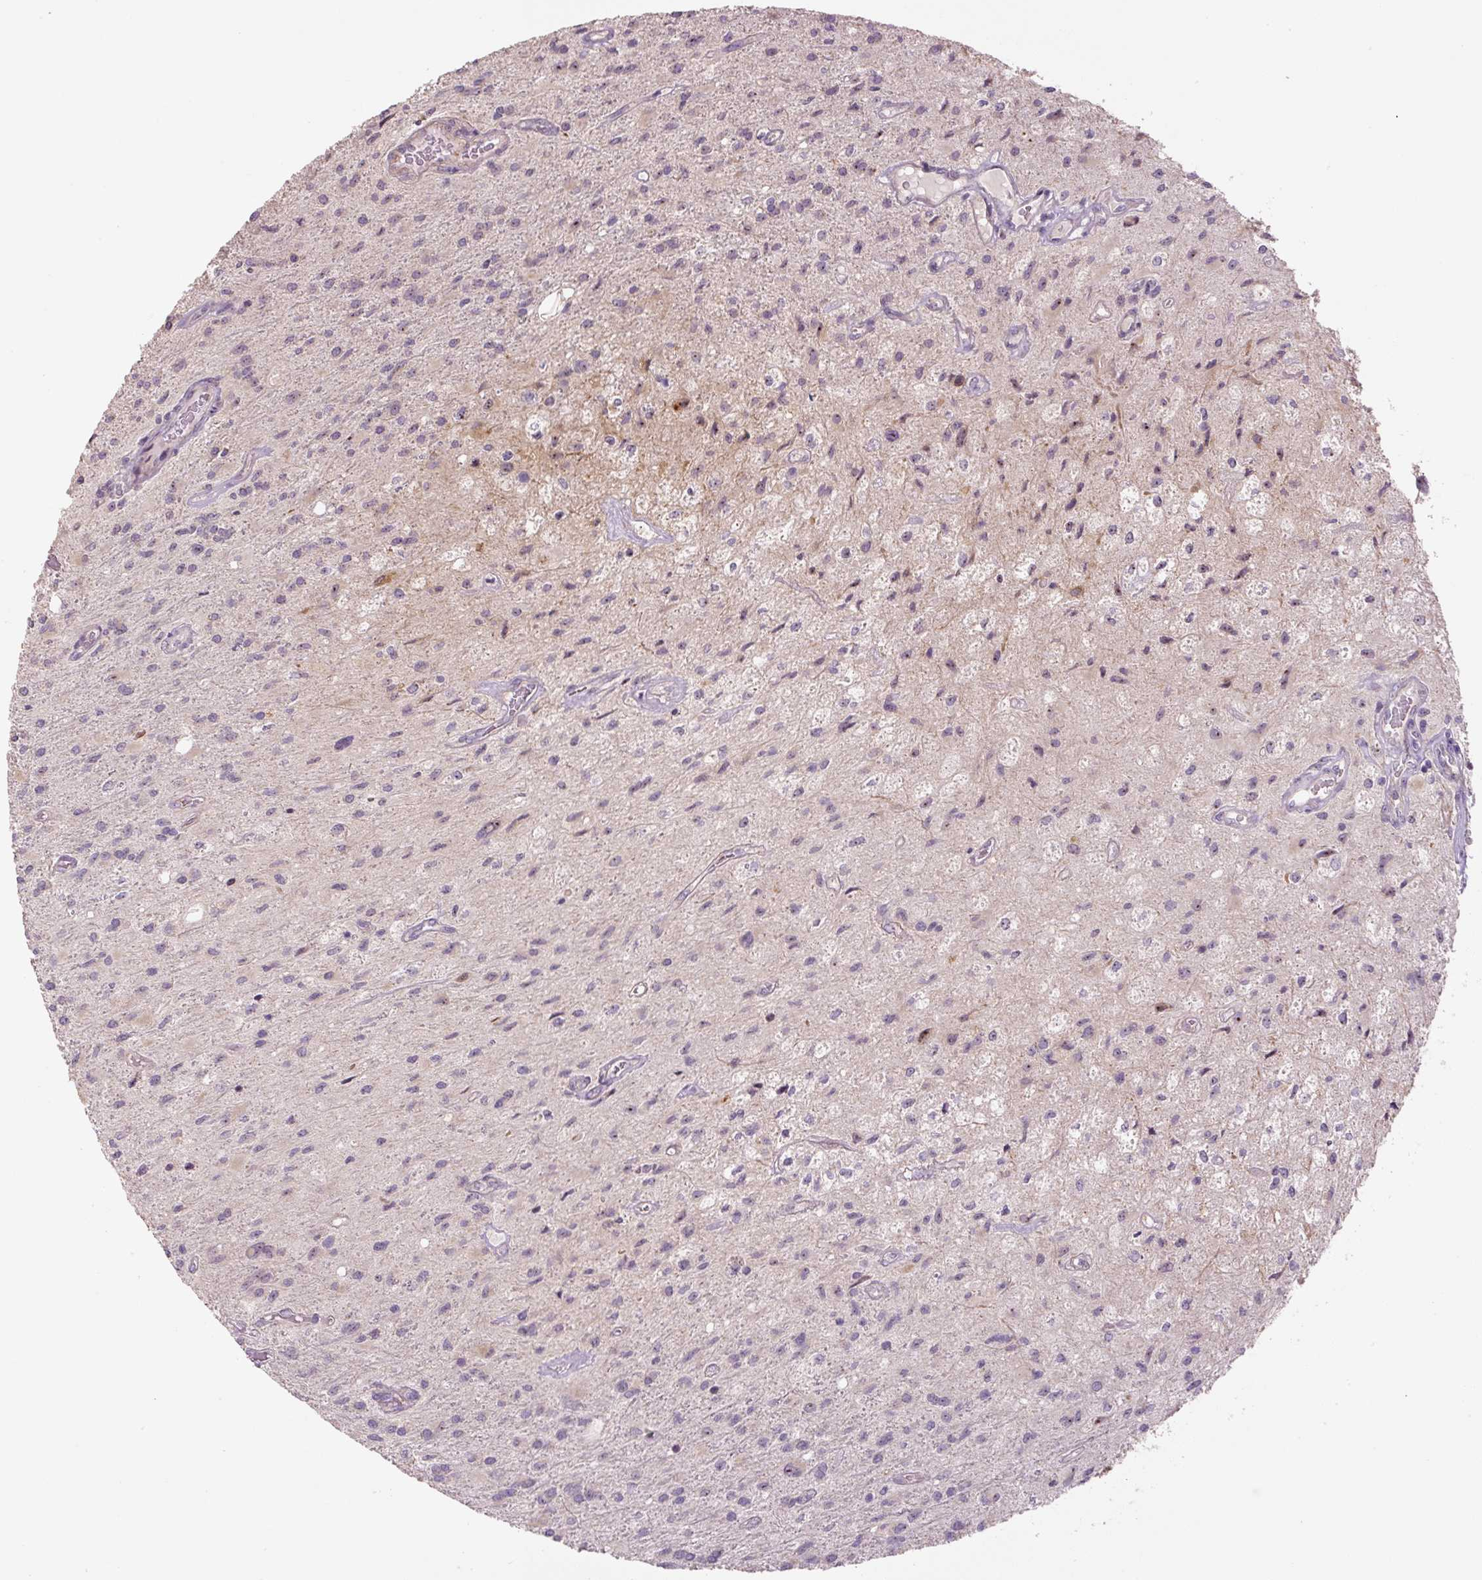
{"staining": {"intensity": "moderate", "quantity": "25%-75%", "location": "cytoplasmic/membranous"}, "tissue": "glioma", "cell_type": "Tumor cells", "image_type": "cancer", "snomed": [{"axis": "morphology", "description": "Glioma, malignant, High grade"}, {"axis": "topography", "description": "Brain"}], "caption": "Approximately 25%-75% of tumor cells in glioma display moderate cytoplasmic/membranous protein positivity as visualized by brown immunohistochemical staining.", "gene": "TMEM151B", "patient": {"sex": "female", "age": 70}}